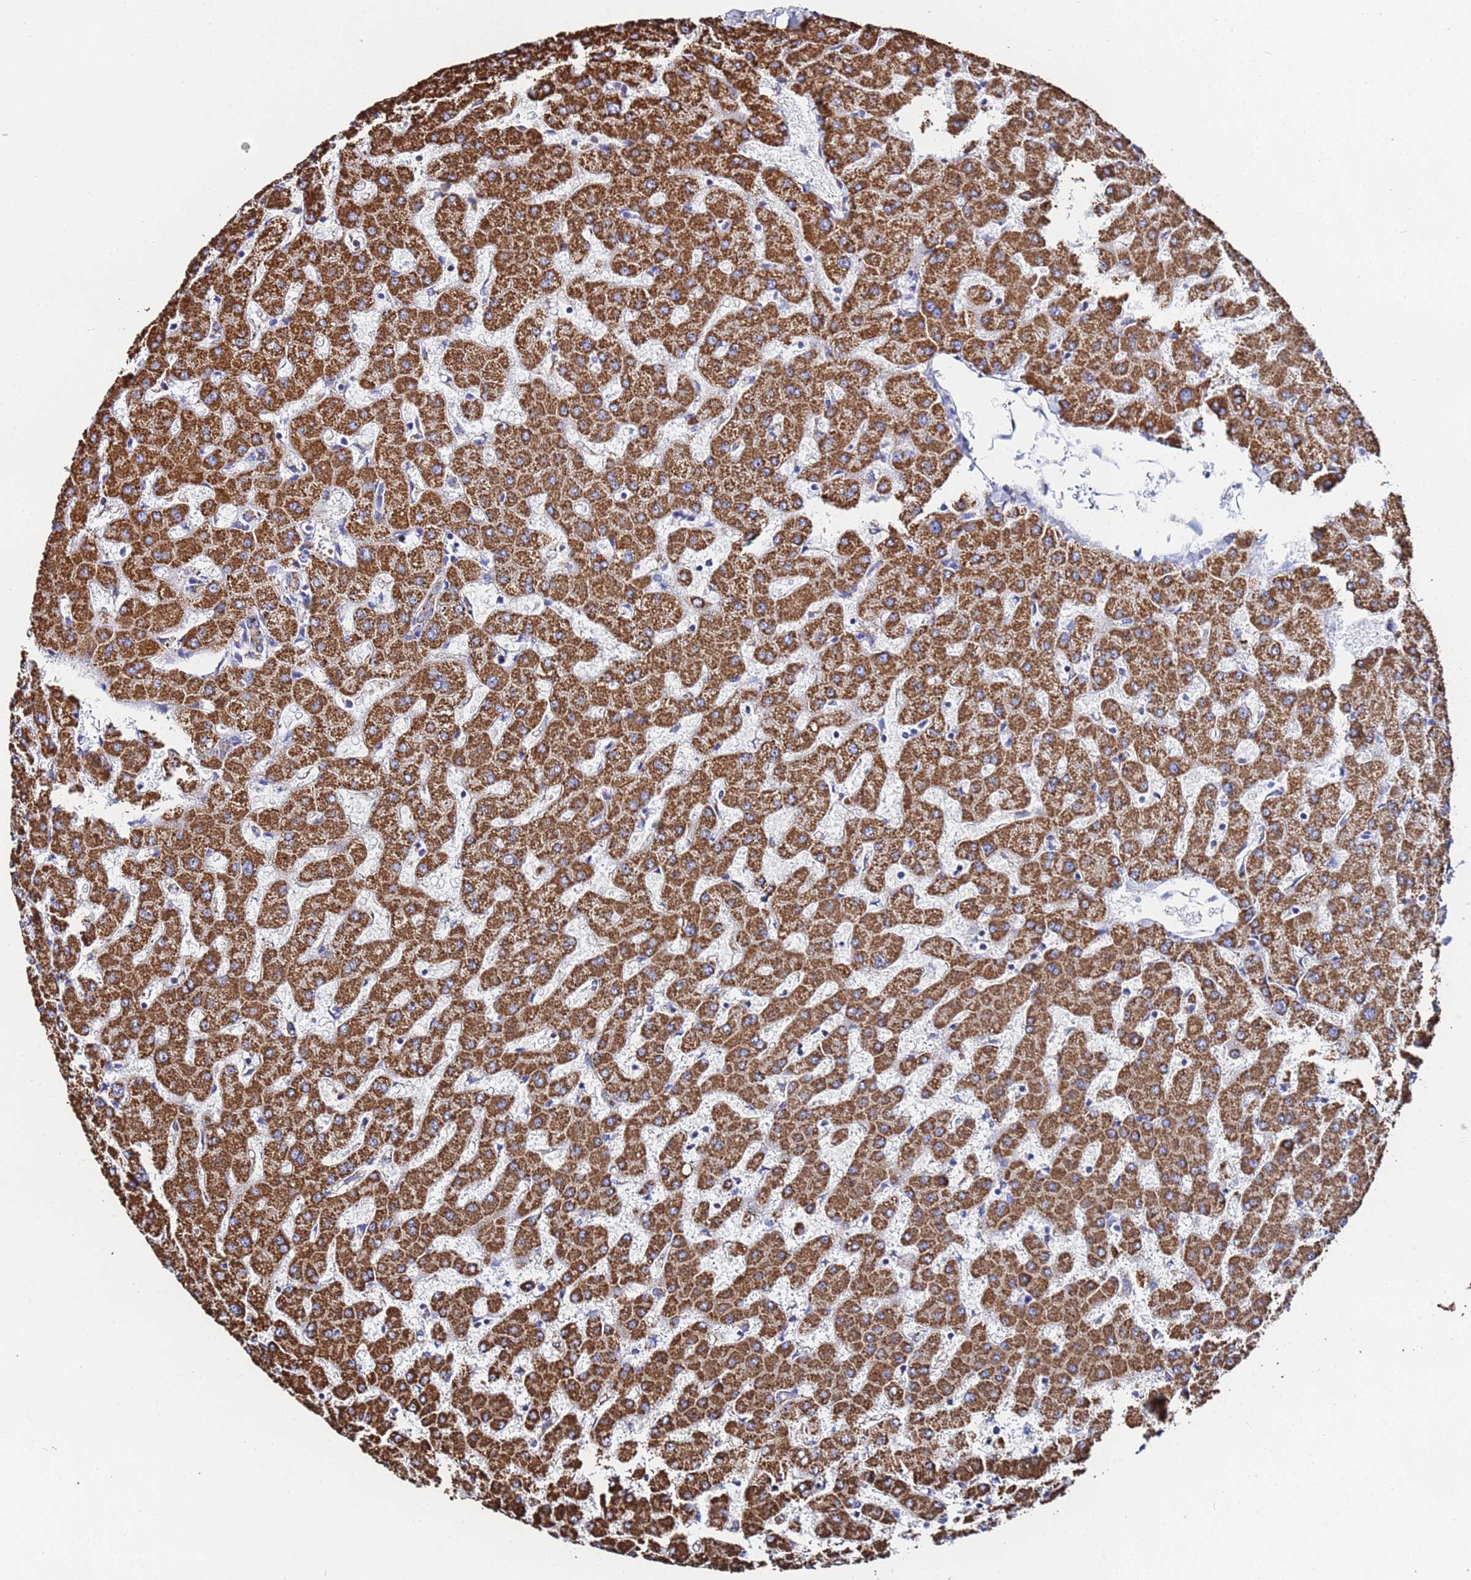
{"staining": {"intensity": "weak", "quantity": "<25%", "location": "cytoplasmic/membranous"}, "tissue": "liver", "cell_type": "Cholangiocytes", "image_type": "normal", "snomed": [{"axis": "morphology", "description": "Normal tissue, NOS"}, {"axis": "topography", "description": "Liver"}], "caption": "Human liver stained for a protein using immunohistochemistry (IHC) demonstrates no positivity in cholangiocytes.", "gene": "GLUD1", "patient": {"sex": "female", "age": 63}}